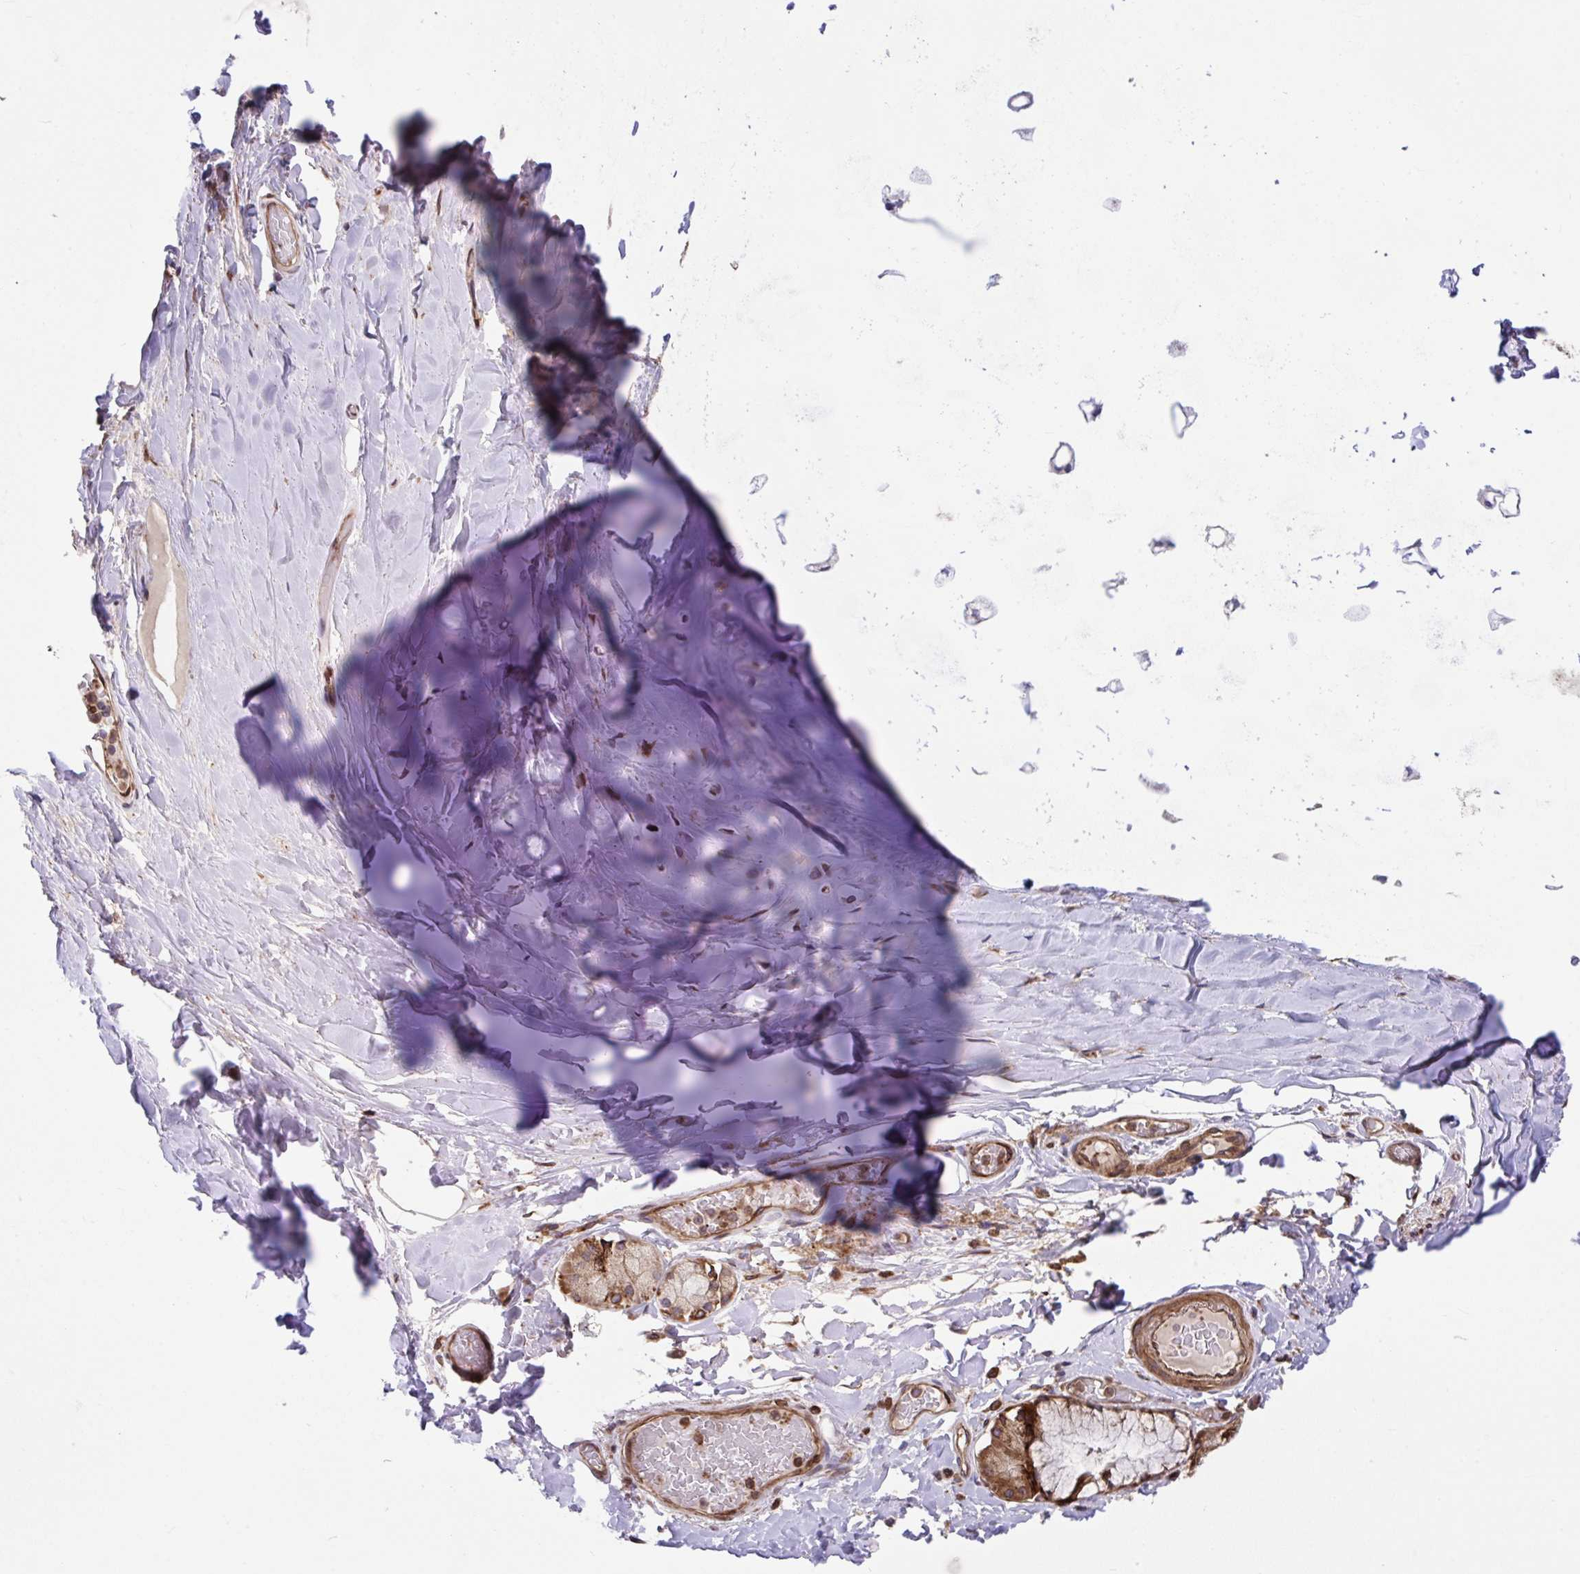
{"staining": {"intensity": "strong", "quantity": "25%-75%", "location": "cytoplasmic/membranous"}, "tissue": "adipose tissue", "cell_type": "Adipocytes", "image_type": "normal", "snomed": [{"axis": "morphology", "description": "Normal tissue, NOS"}, {"axis": "topography", "description": "Cartilage tissue"}, {"axis": "topography", "description": "Bronchus"}], "caption": "This histopathology image shows normal adipose tissue stained with immunohistochemistry to label a protein in brown. The cytoplasmic/membranous of adipocytes show strong positivity for the protein. Nuclei are counter-stained blue.", "gene": "STIM2", "patient": {"sex": "male", "age": 64}}